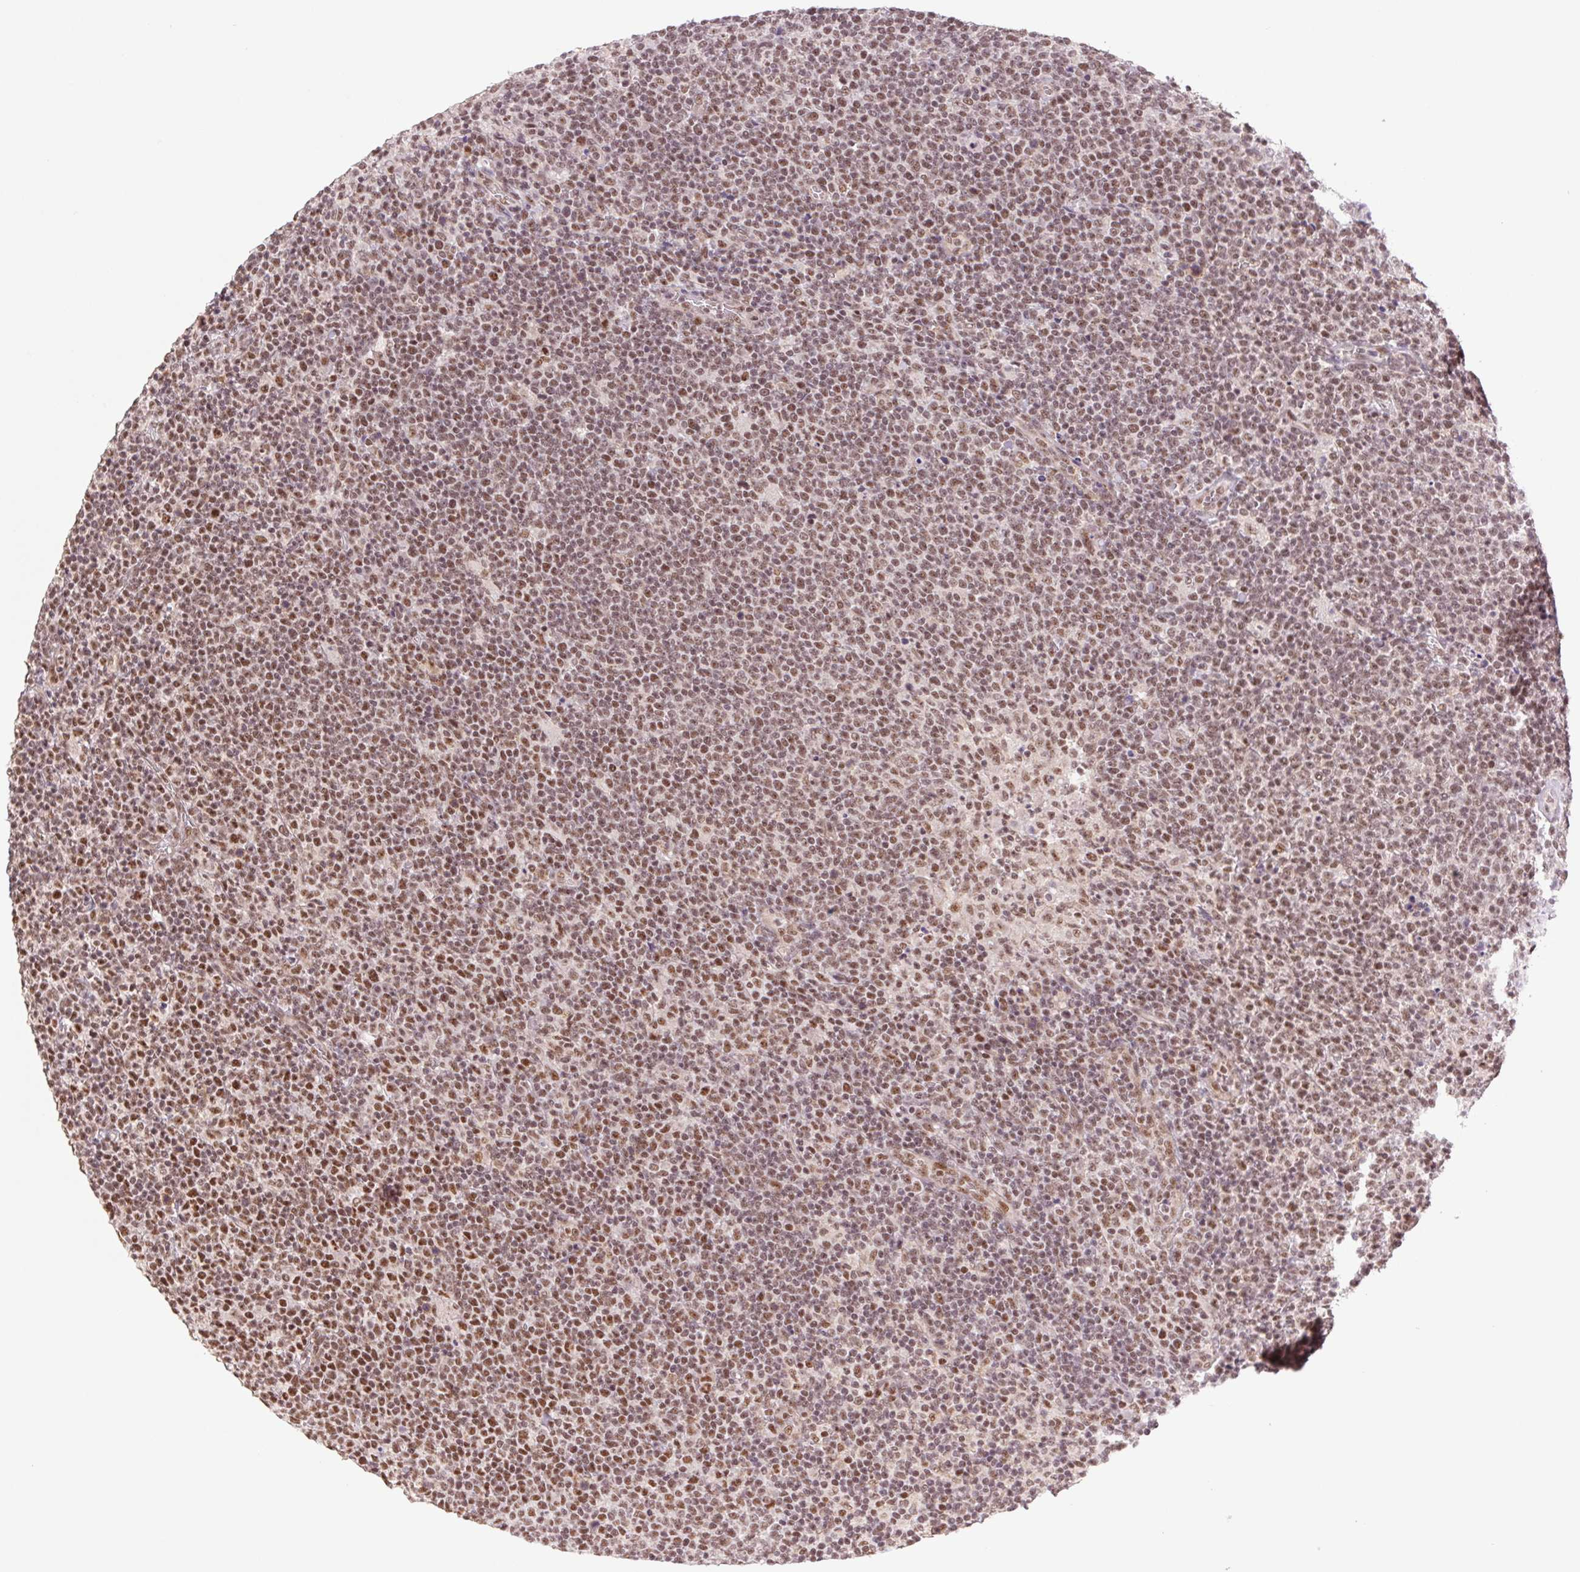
{"staining": {"intensity": "moderate", "quantity": ">75%", "location": "nuclear"}, "tissue": "lymphoma", "cell_type": "Tumor cells", "image_type": "cancer", "snomed": [{"axis": "morphology", "description": "Malignant lymphoma, non-Hodgkin's type, High grade"}, {"axis": "topography", "description": "Lymph node"}], "caption": "Immunohistochemical staining of human lymphoma reveals medium levels of moderate nuclear protein staining in about >75% of tumor cells.", "gene": "CWC25", "patient": {"sex": "male", "age": 61}}